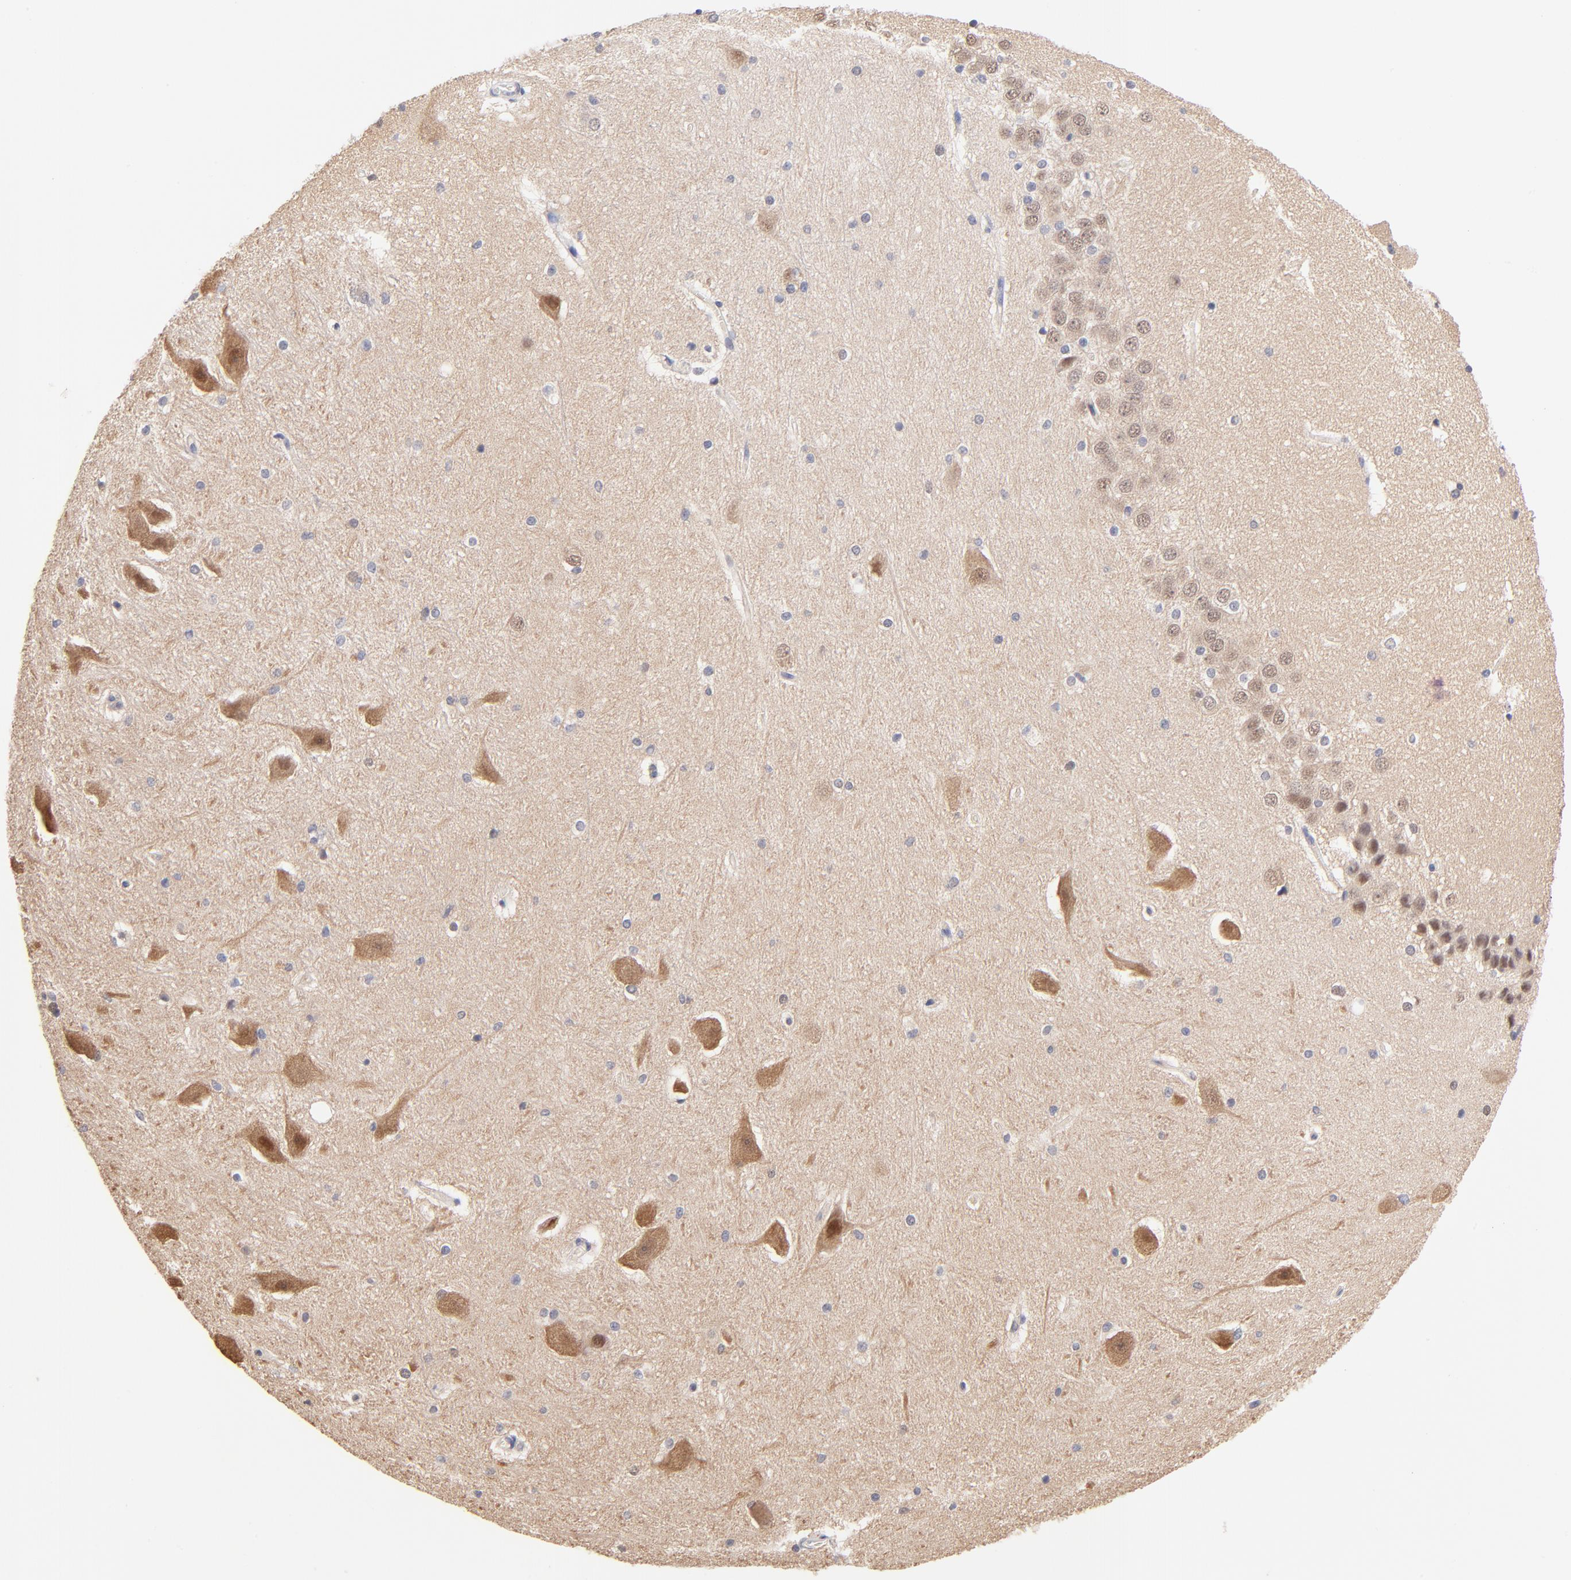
{"staining": {"intensity": "negative", "quantity": "none", "location": "none"}, "tissue": "hippocampus", "cell_type": "Glial cells", "image_type": "normal", "snomed": [{"axis": "morphology", "description": "Normal tissue, NOS"}, {"axis": "topography", "description": "Hippocampus"}], "caption": "Histopathology image shows no significant protein expression in glial cells of normal hippocampus.", "gene": "TXNL1", "patient": {"sex": "female", "age": 19}}